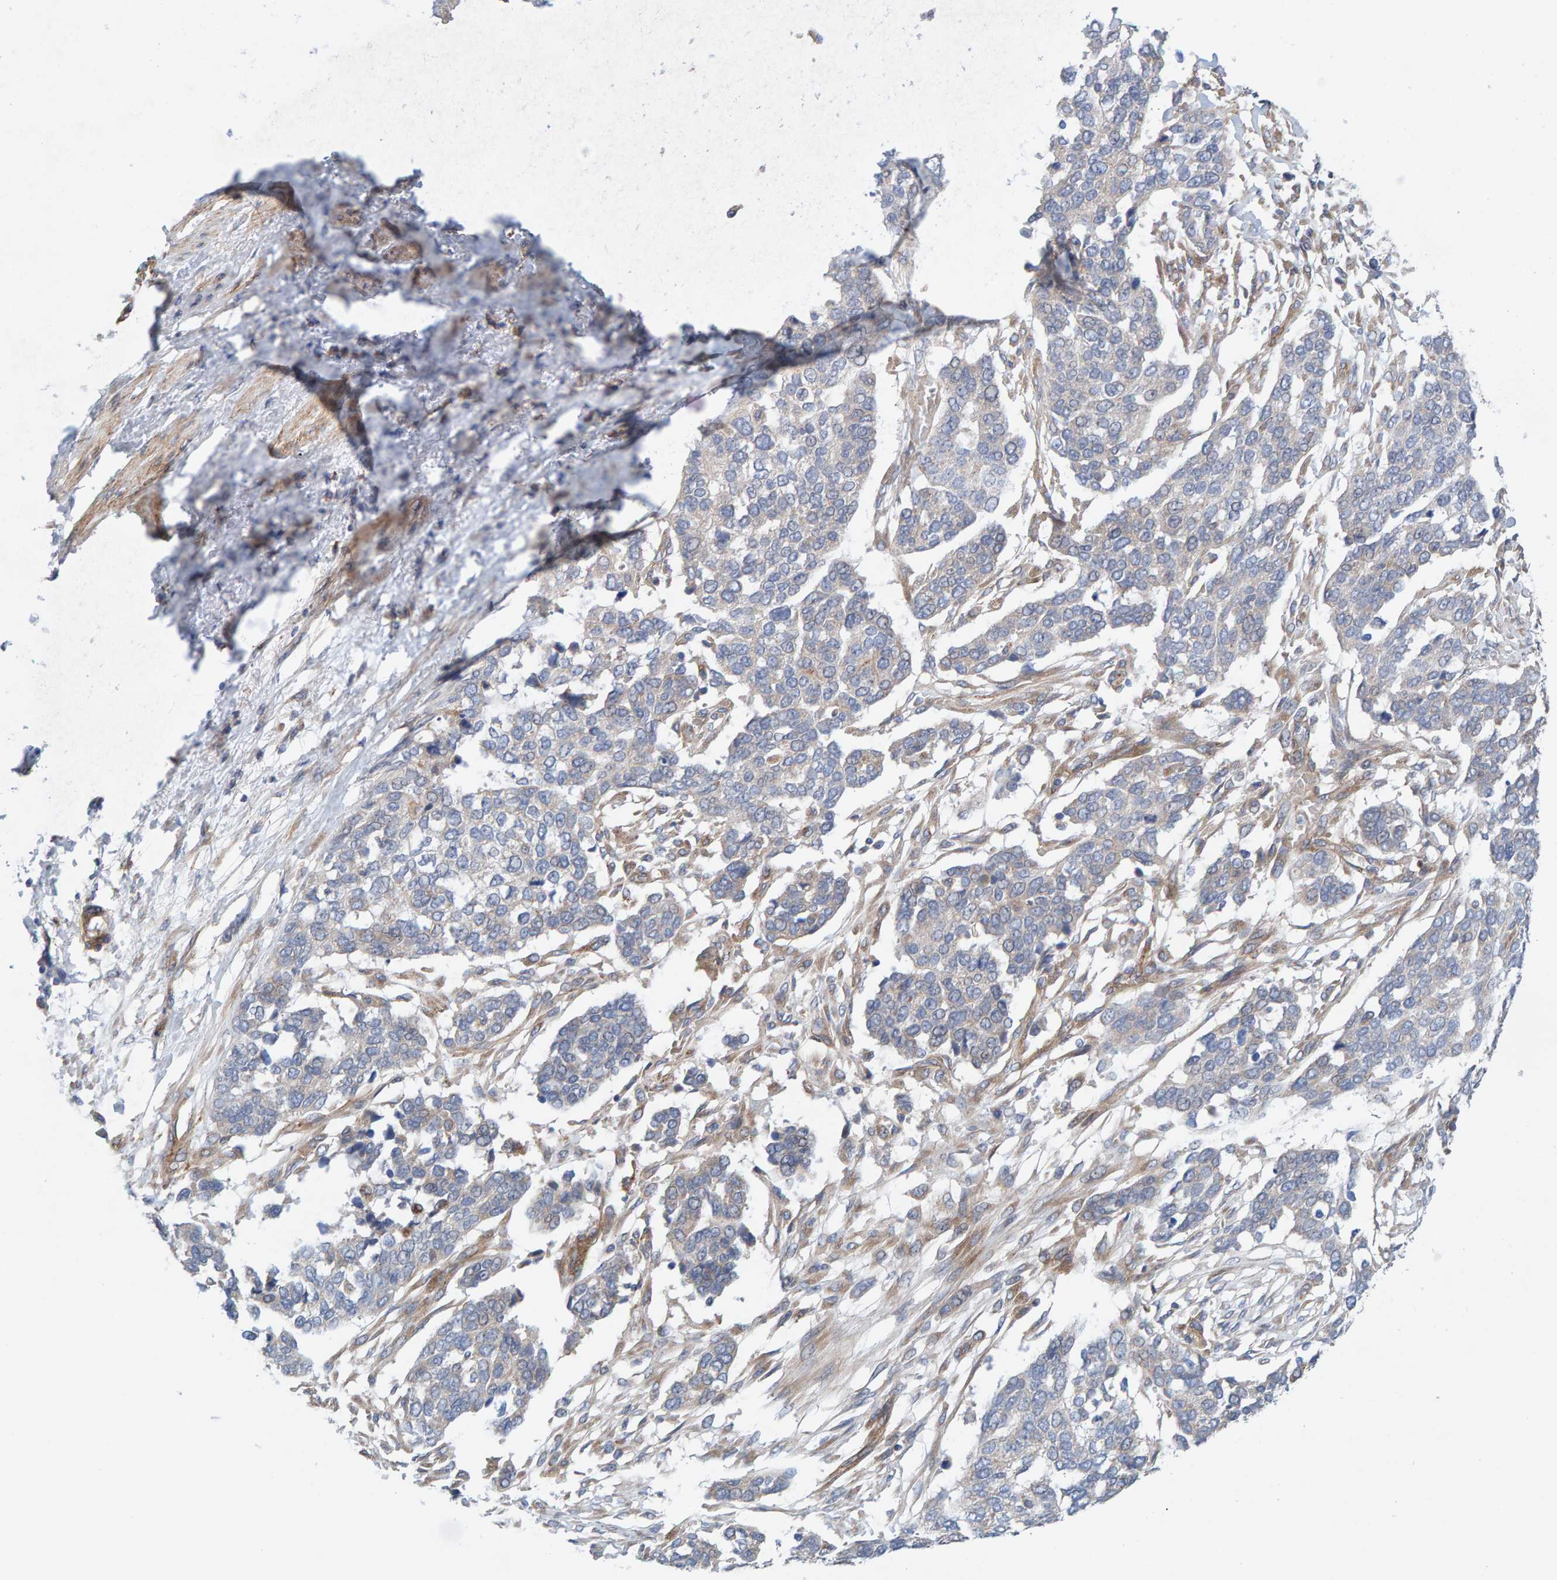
{"staining": {"intensity": "negative", "quantity": "none", "location": "none"}, "tissue": "ovarian cancer", "cell_type": "Tumor cells", "image_type": "cancer", "snomed": [{"axis": "morphology", "description": "Cystadenocarcinoma, serous, NOS"}, {"axis": "topography", "description": "Ovary"}], "caption": "DAB (3,3'-diaminobenzidine) immunohistochemical staining of human ovarian serous cystadenocarcinoma demonstrates no significant staining in tumor cells.", "gene": "CDK5RAP3", "patient": {"sex": "female", "age": 44}}